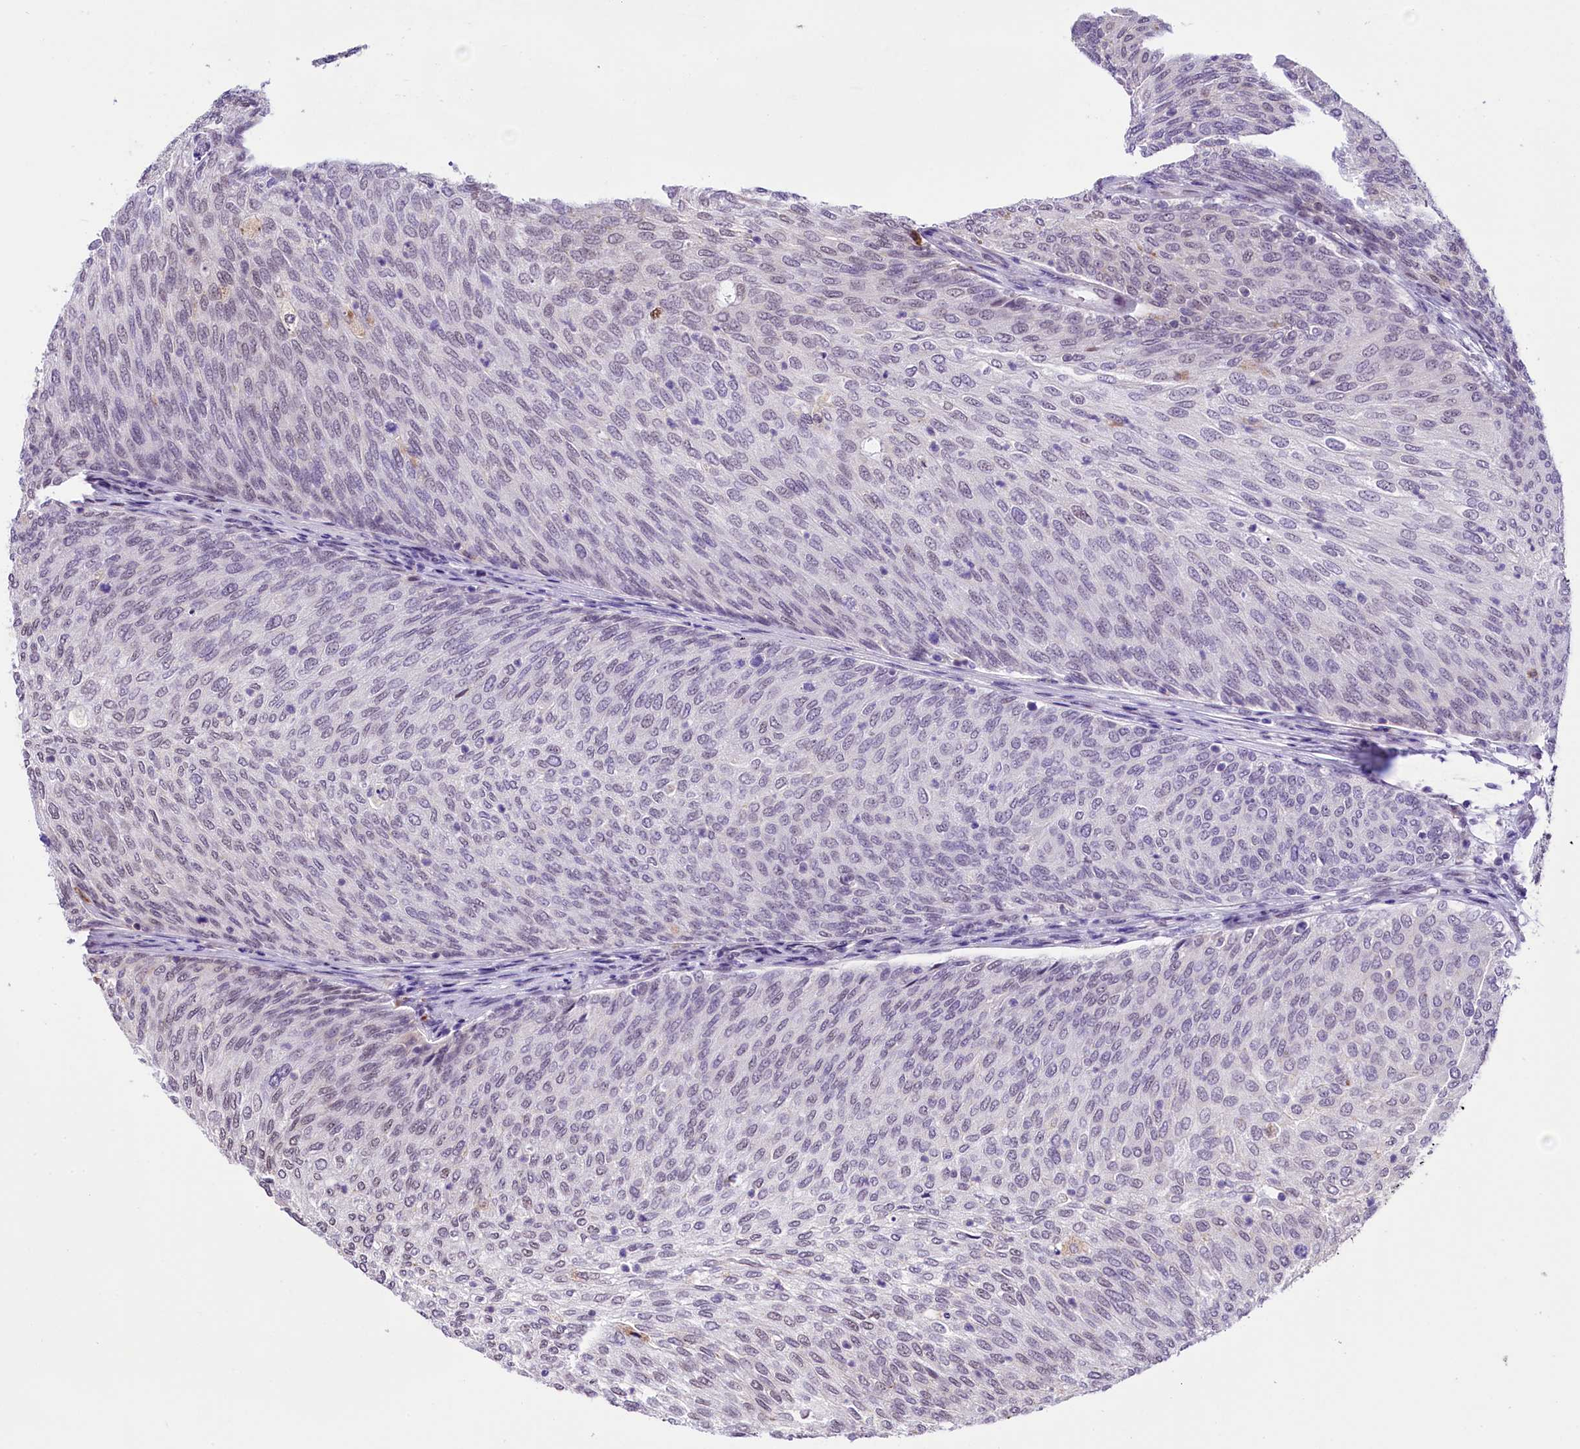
{"staining": {"intensity": "negative", "quantity": "none", "location": "none"}, "tissue": "urothelial cancer", "cell_type": "Tumor cells", "image_type": "cancer", "snomed": [{"axis": "morphology", "description": "Urothelial carcinoma, Low grade"}, {"axis": "topography", "description": "Urinary bladder"}], "caption": "A photomicrograph of urothelial cancer stained for a protein exhibits no brown staining in tumor cells.", "gene": "MRPL54", "patient": {"sex": "female", "age": 79}}